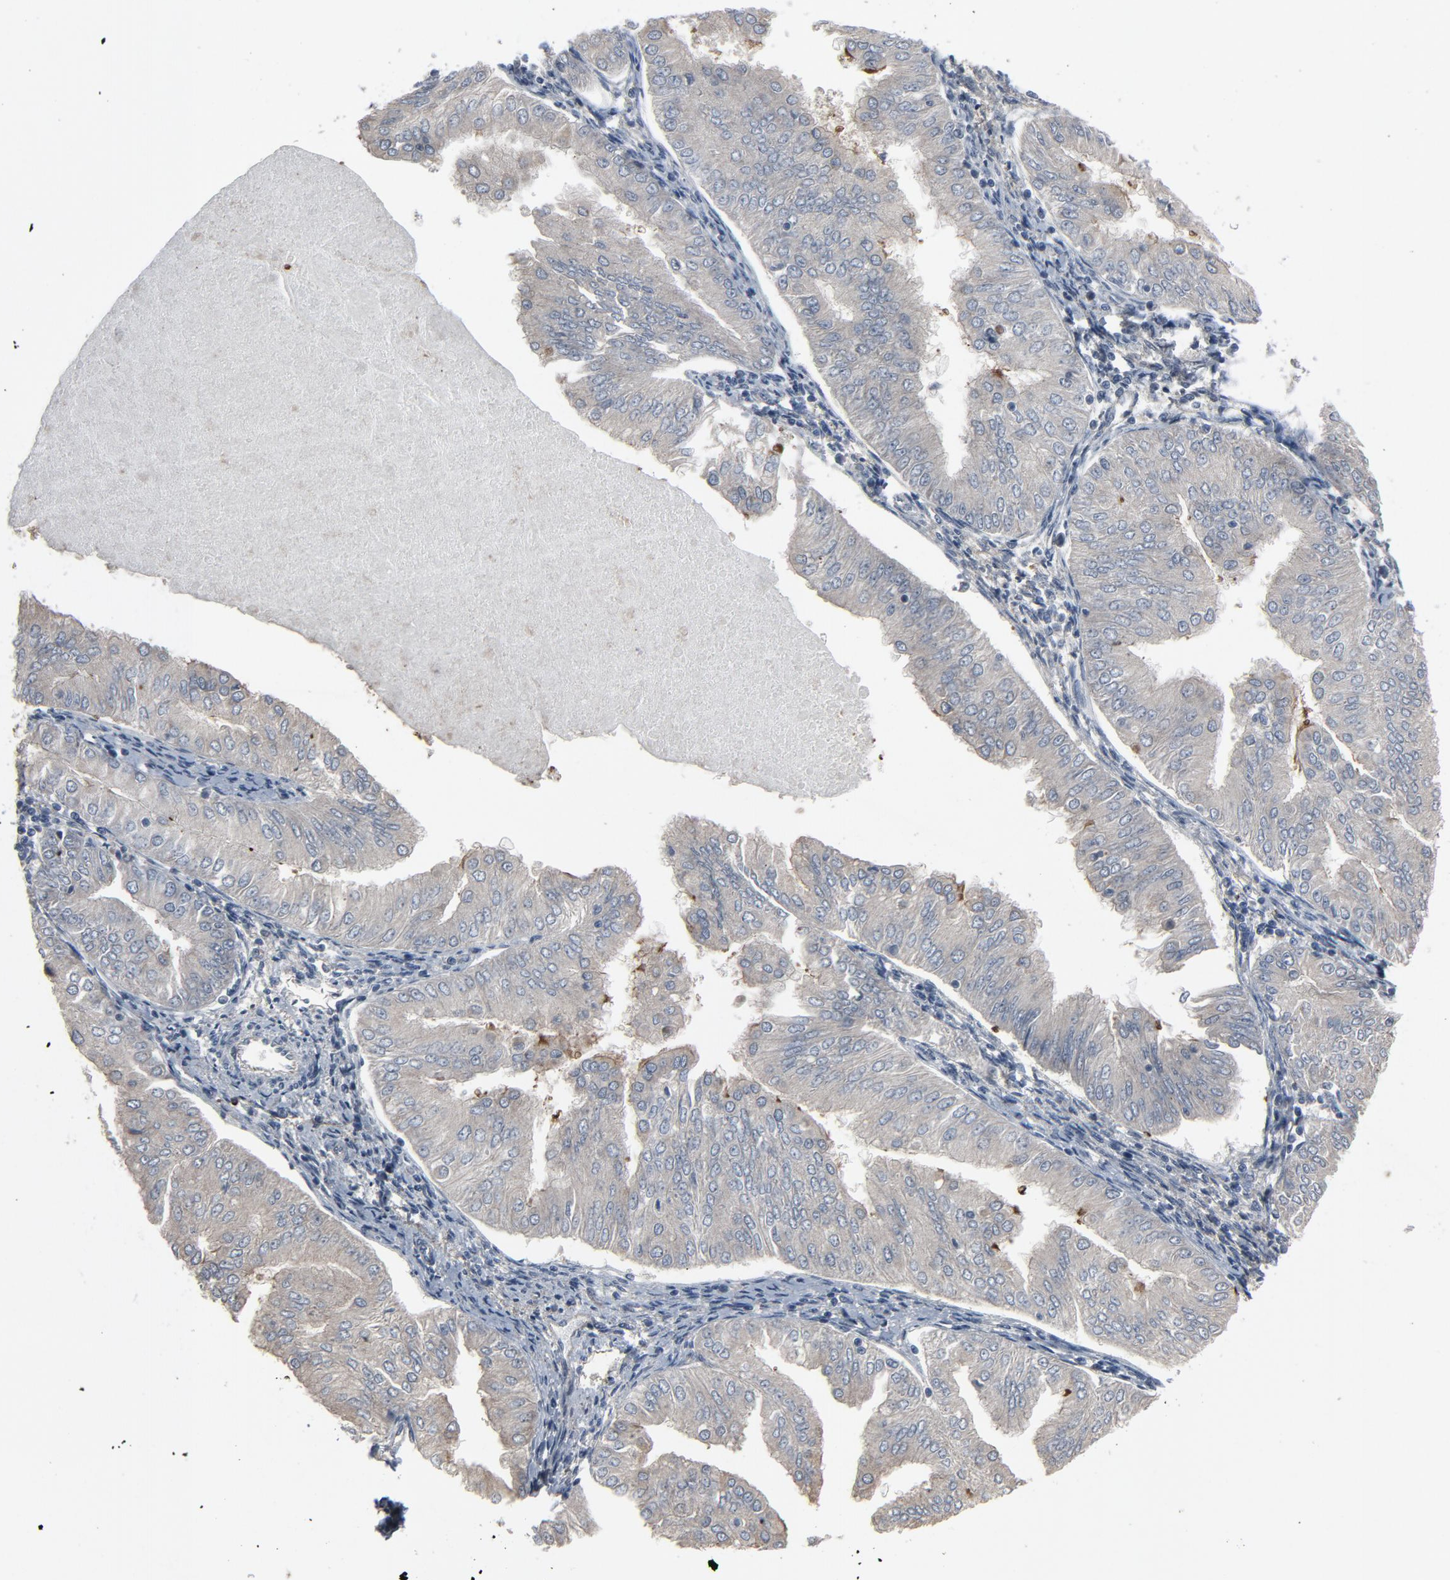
{"staining": {"intensity": "negative", "quantity": "none", "location": "none"}, "tissue": "endometrial cancer", "cell_type": "Tumor cells", "image_type": "cancer", "snomed": [{"axis": "morphology", "description": "Adenocarcinoma, NOS"}, {"axis": "topography", "description": "Endometrium"}], "caption": "Immunohistochemistry micrograph of neoplastic tissue: human endometrial cancer stained with DAB demonstrates no significant protein positivity in tumor cells.", "gene": "PDZD4", "patient": {"sex": "female", "age": 53}}